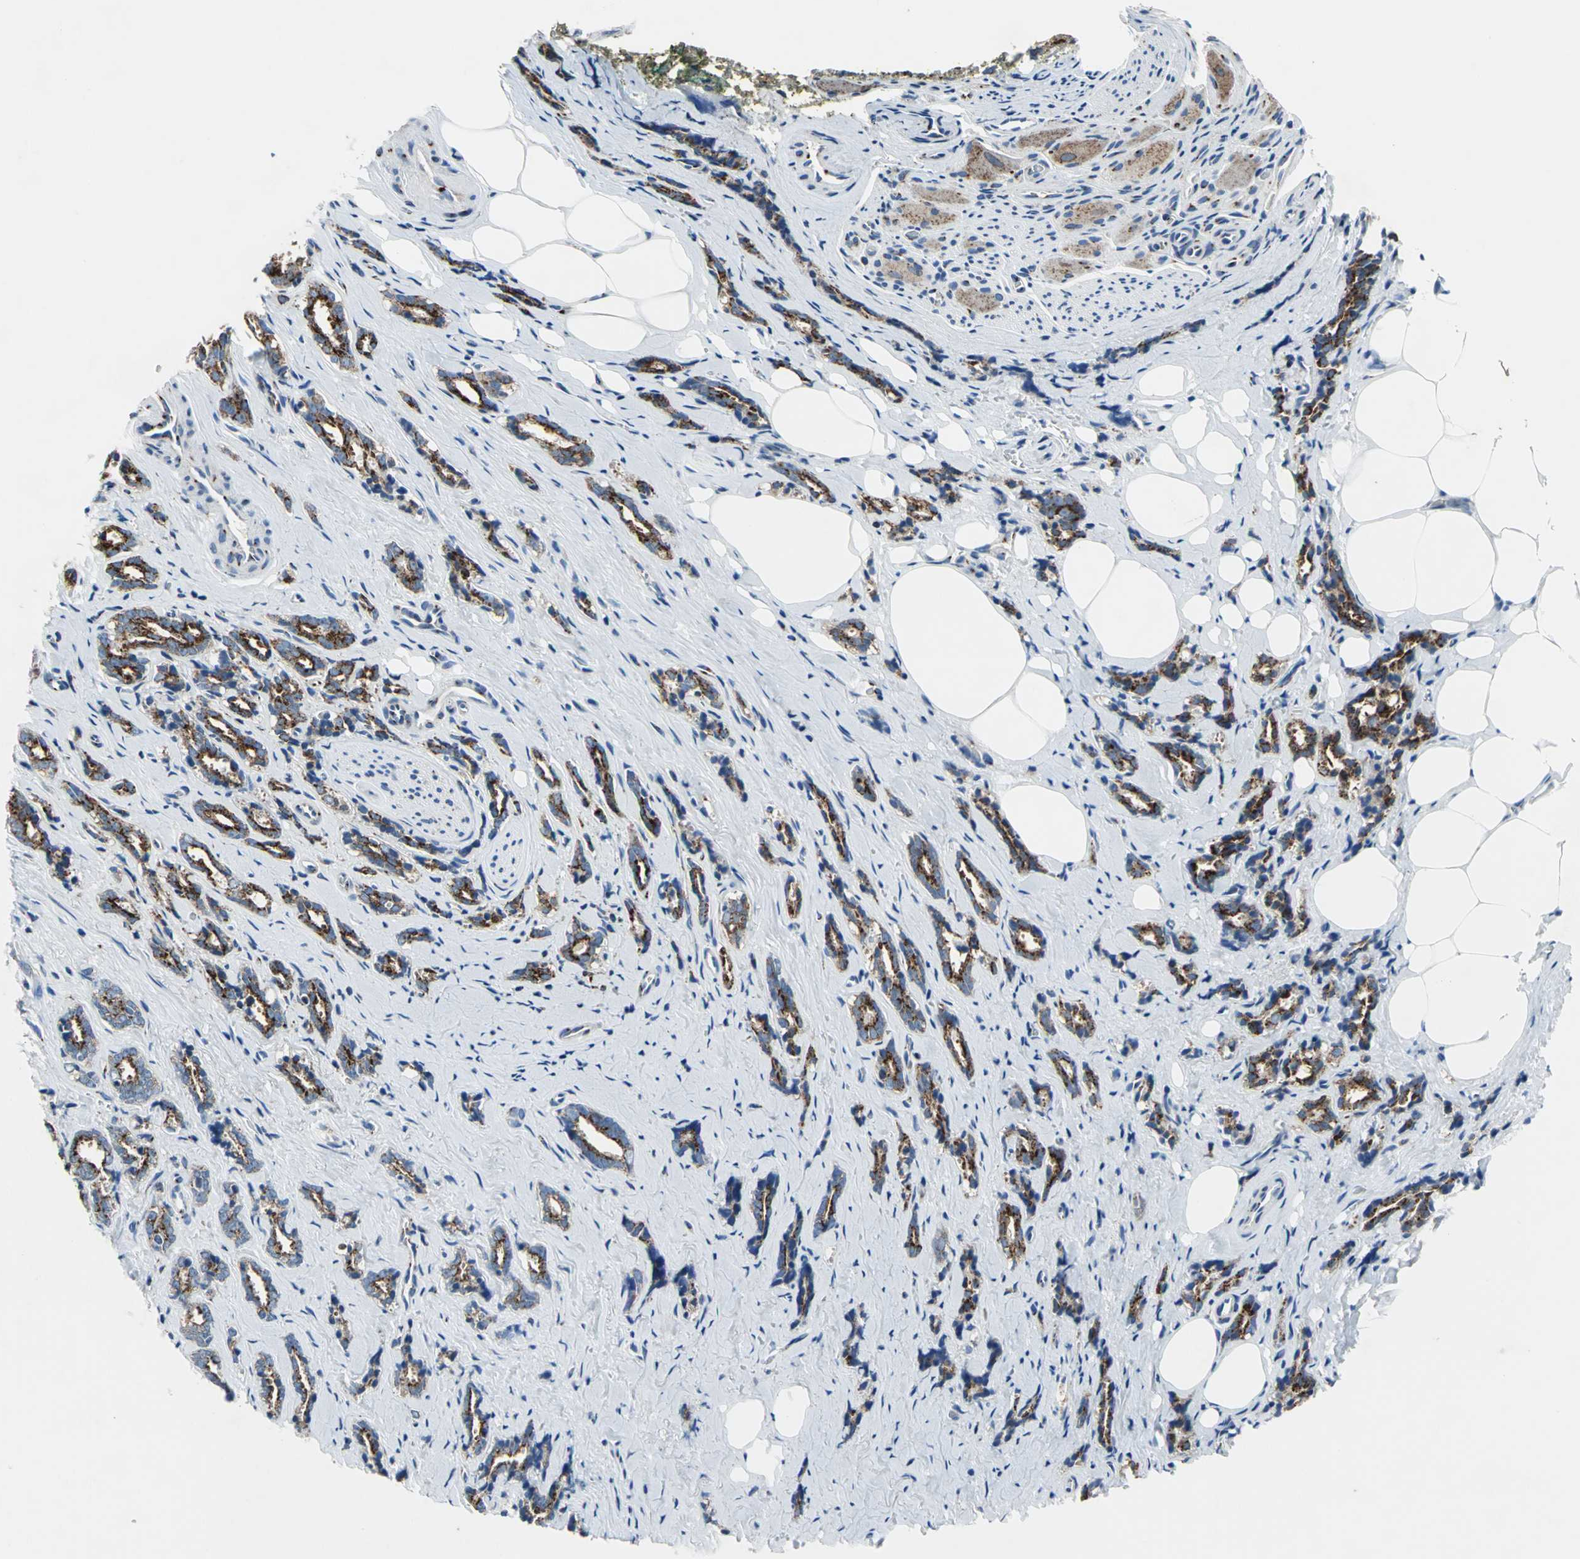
{"staining": {"intensity": "strong", "quantity": ">75%", "location": "cytoplasmic/membranous"}, "tissue": "prostate cancer", "cell_type": "Tumor cells", "image_type": "cancer", "snomed": [{"axis": "morphology", "description": "Adenocarcinoma, High grade"}, {"axis": "topography", "description": "Prostate"}], "caption": "Protein positivity by immunohistochemistry (IHC) reveals strong cytoplasmic/membranous expression in about >75% of tumor cells in adenocarcinoma (high-grade) (prostate).", "gene": "GPR3", "patient": {"sex": "male", "age": 67}}